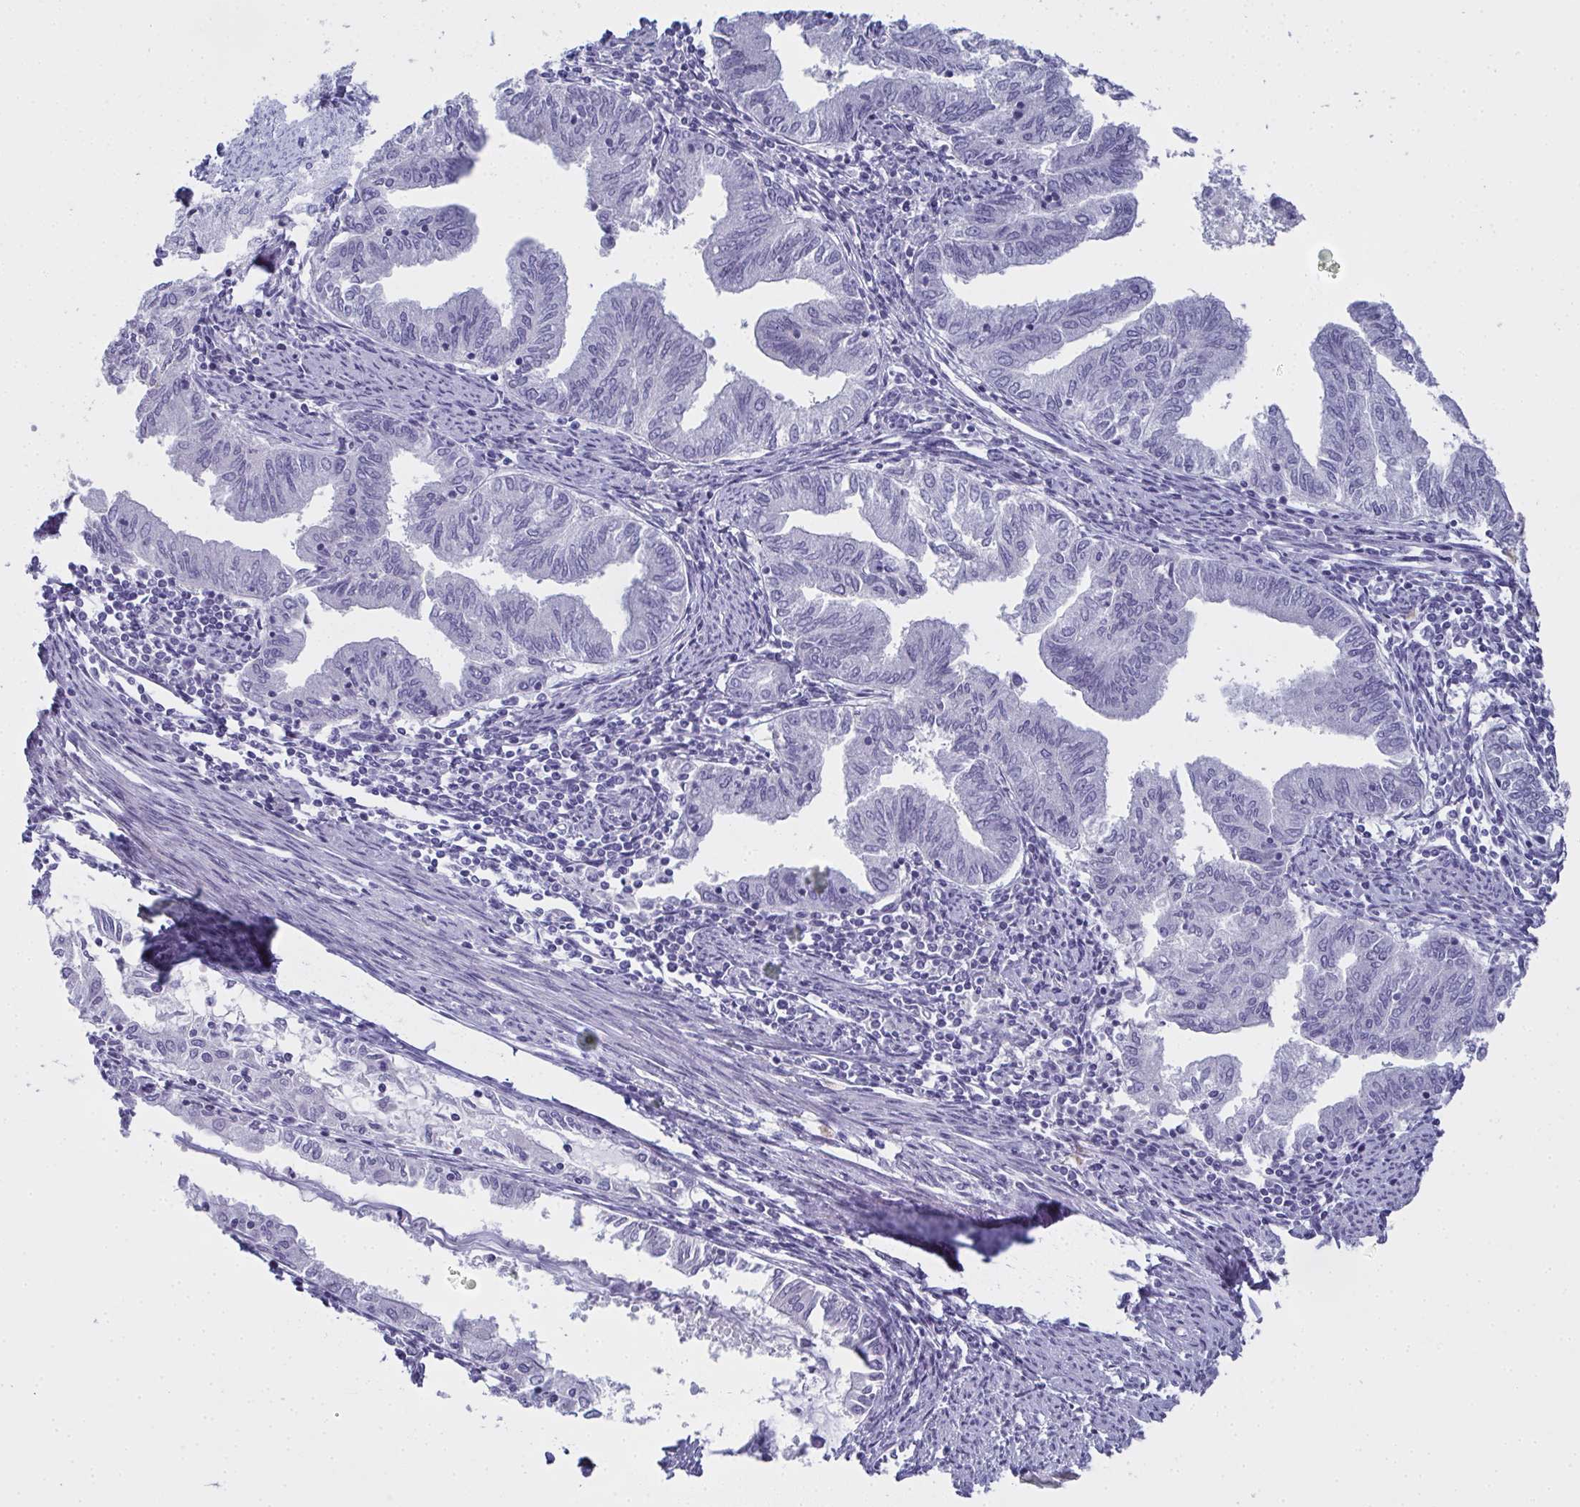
{"staining": {"intensity": "negative", "quantity": "none", "location": "none"}, "tissue": "endometrial cancer", "cell_type": "Tumor cells", "image_type": "cancer", "snomed": [{"axis": "morphology", "description": "Adenocarcinoma, NOS"}, {"axis": "topography", "description": "Endometrium"}], "caption": "IHC micrograph of human adenocarcinoma (endometrial) stained for a protein (brown), which reveals no expression in tumor cells. Brightfield microscopy of IHC stained with DAB (3,3'-diaminobenzidine) (brown) and hematoxylin (blue), captured at high magnification.", "gene": "SLC36A2", "patient": {"sex": "female", "age": 79}}